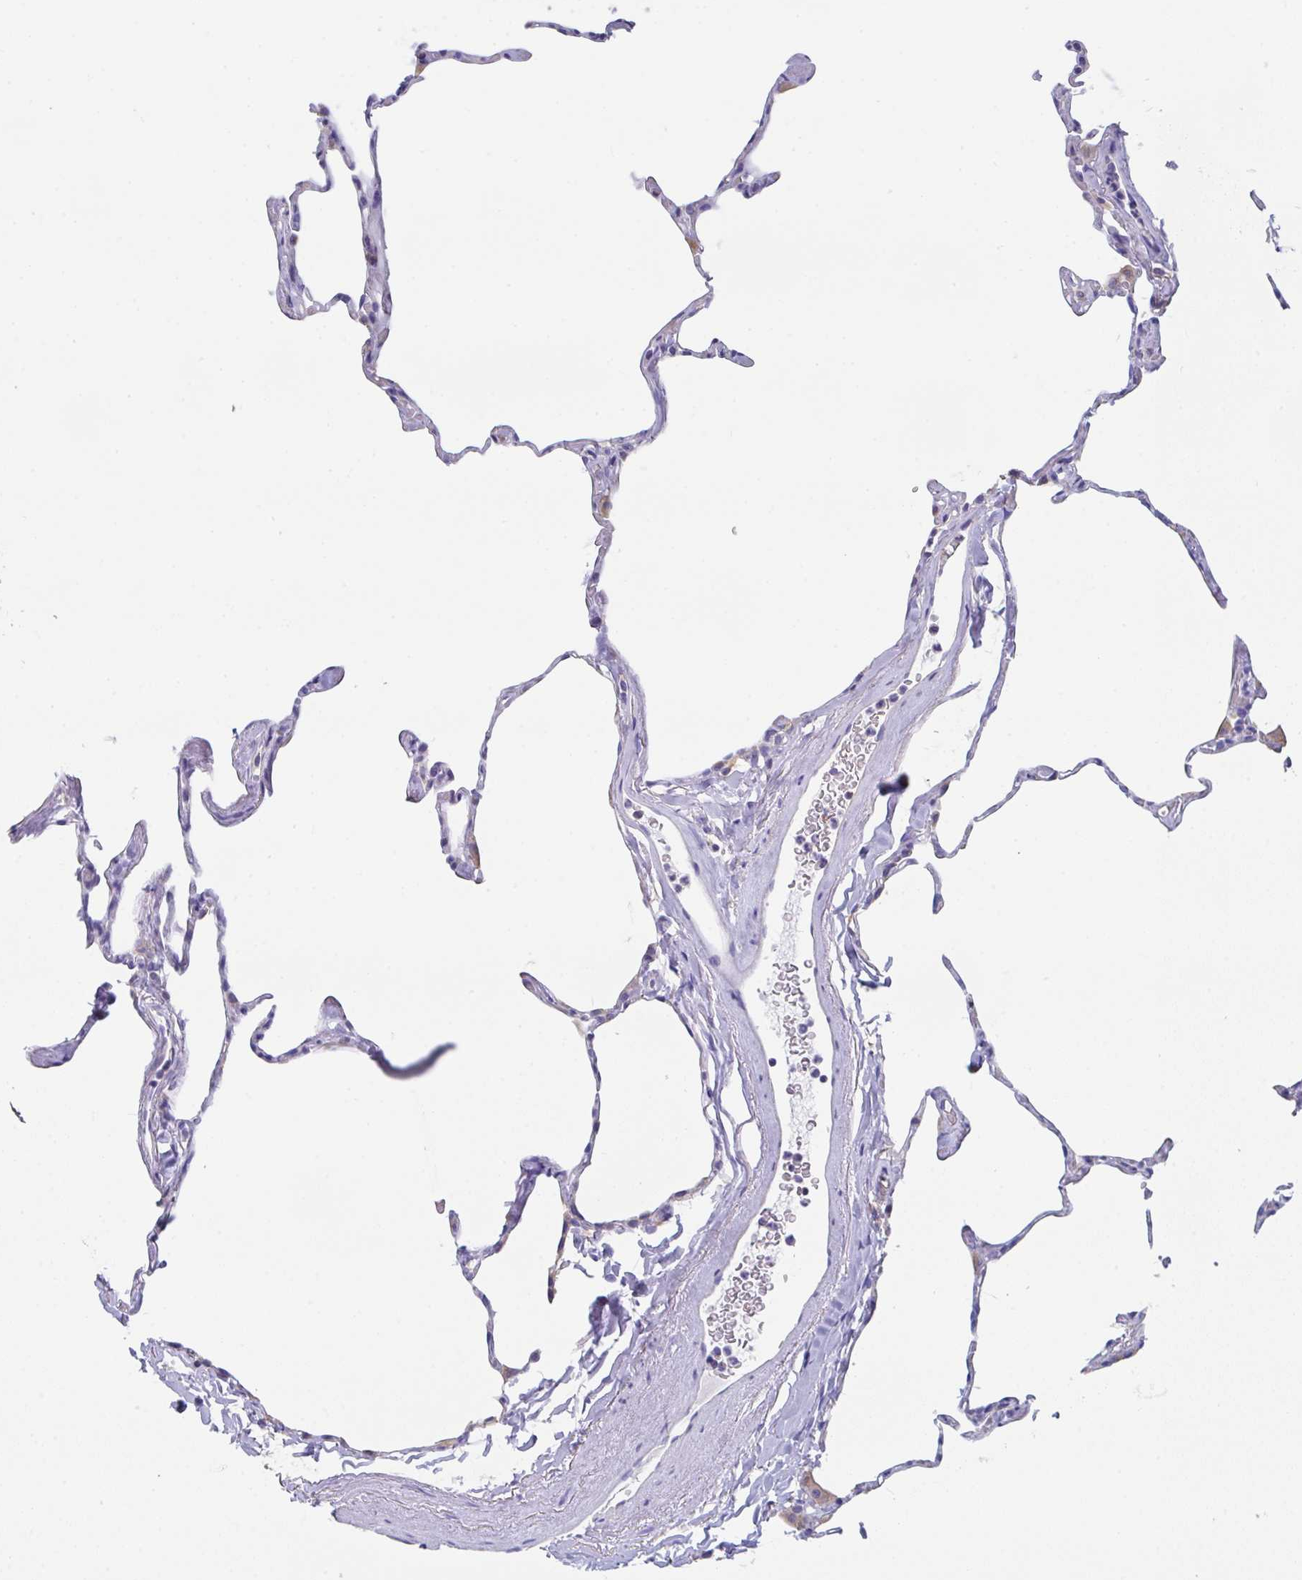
{"staining": {"intensity": "negative", "quantity": "none", "location": "none"}, "tissue": "lung", "cell_type": "Alveolar cells", "image_type": "normal", "snomed": [{"axis": "morphology", "description": "Normal tissue, NOS"}, {"axis": "topography", "description": "Lung"}], "caption": "Alveolar cells show no significant expression in benign lung. (DAB (3,3'-diaminobenzidine) immunohistochemistry (IHC) with hematoxylin counter stain).", "gene": "TFAP2C", "patient": {"sex": "male", "age": 65}}